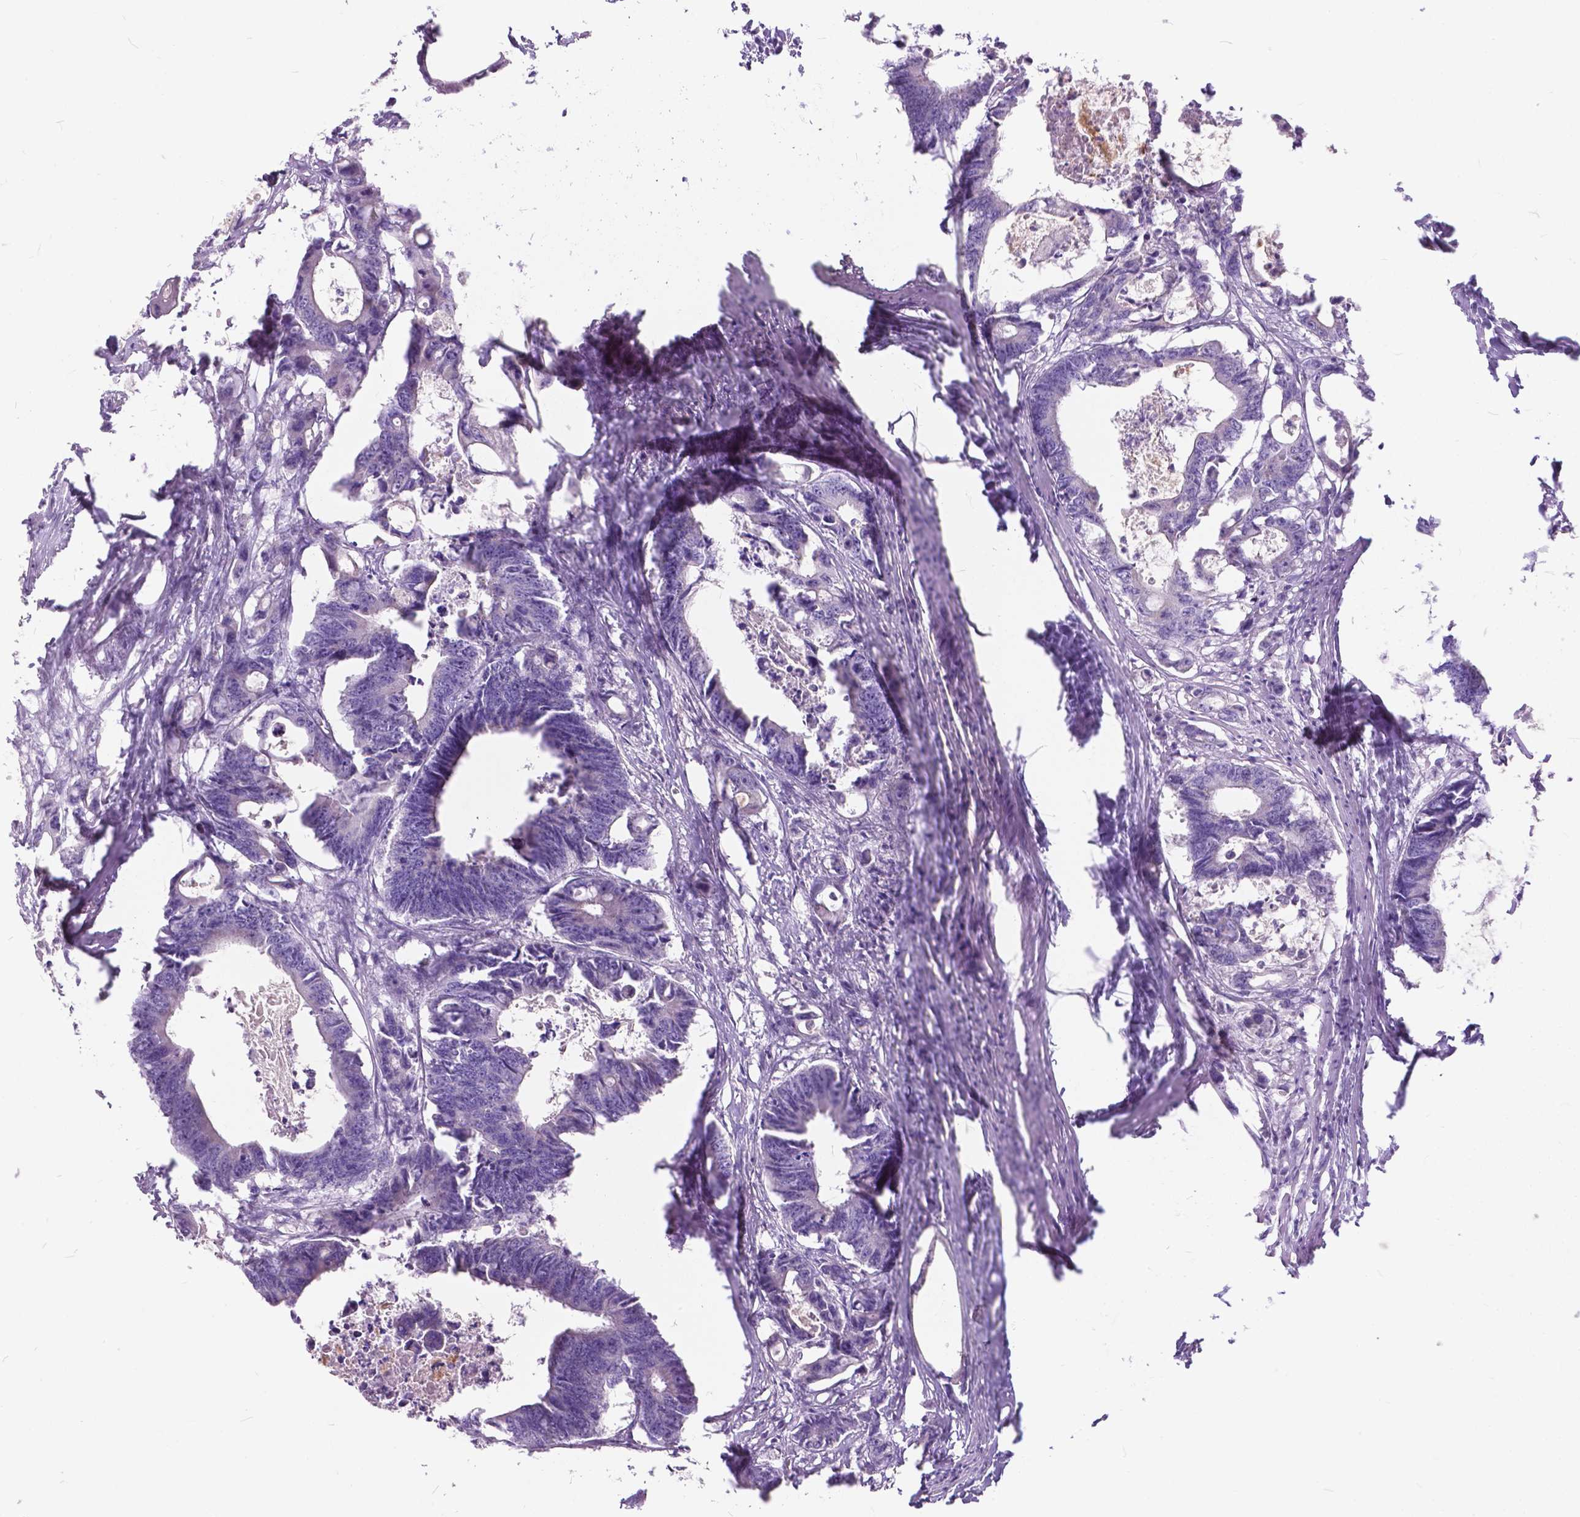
{"staining": {"intensity": "negative", "quantity": "none", "location": "none"}, "tissue": "colorectal cancer", "cell_type": "Tumor cells", "image_type": "cancer", "snomed": [{"axis": "morphology", "description": "Adenocarcinoma, NOS"}, {"axis": "topography", "description": "Rectum"}], "caption": "DAB immunohistochemical staining of colorectal adenocarcinoma exhibits no significant positivity in tumor cells.", "gene": "BSND", "patient": {"sex": "male", "age": 54}}